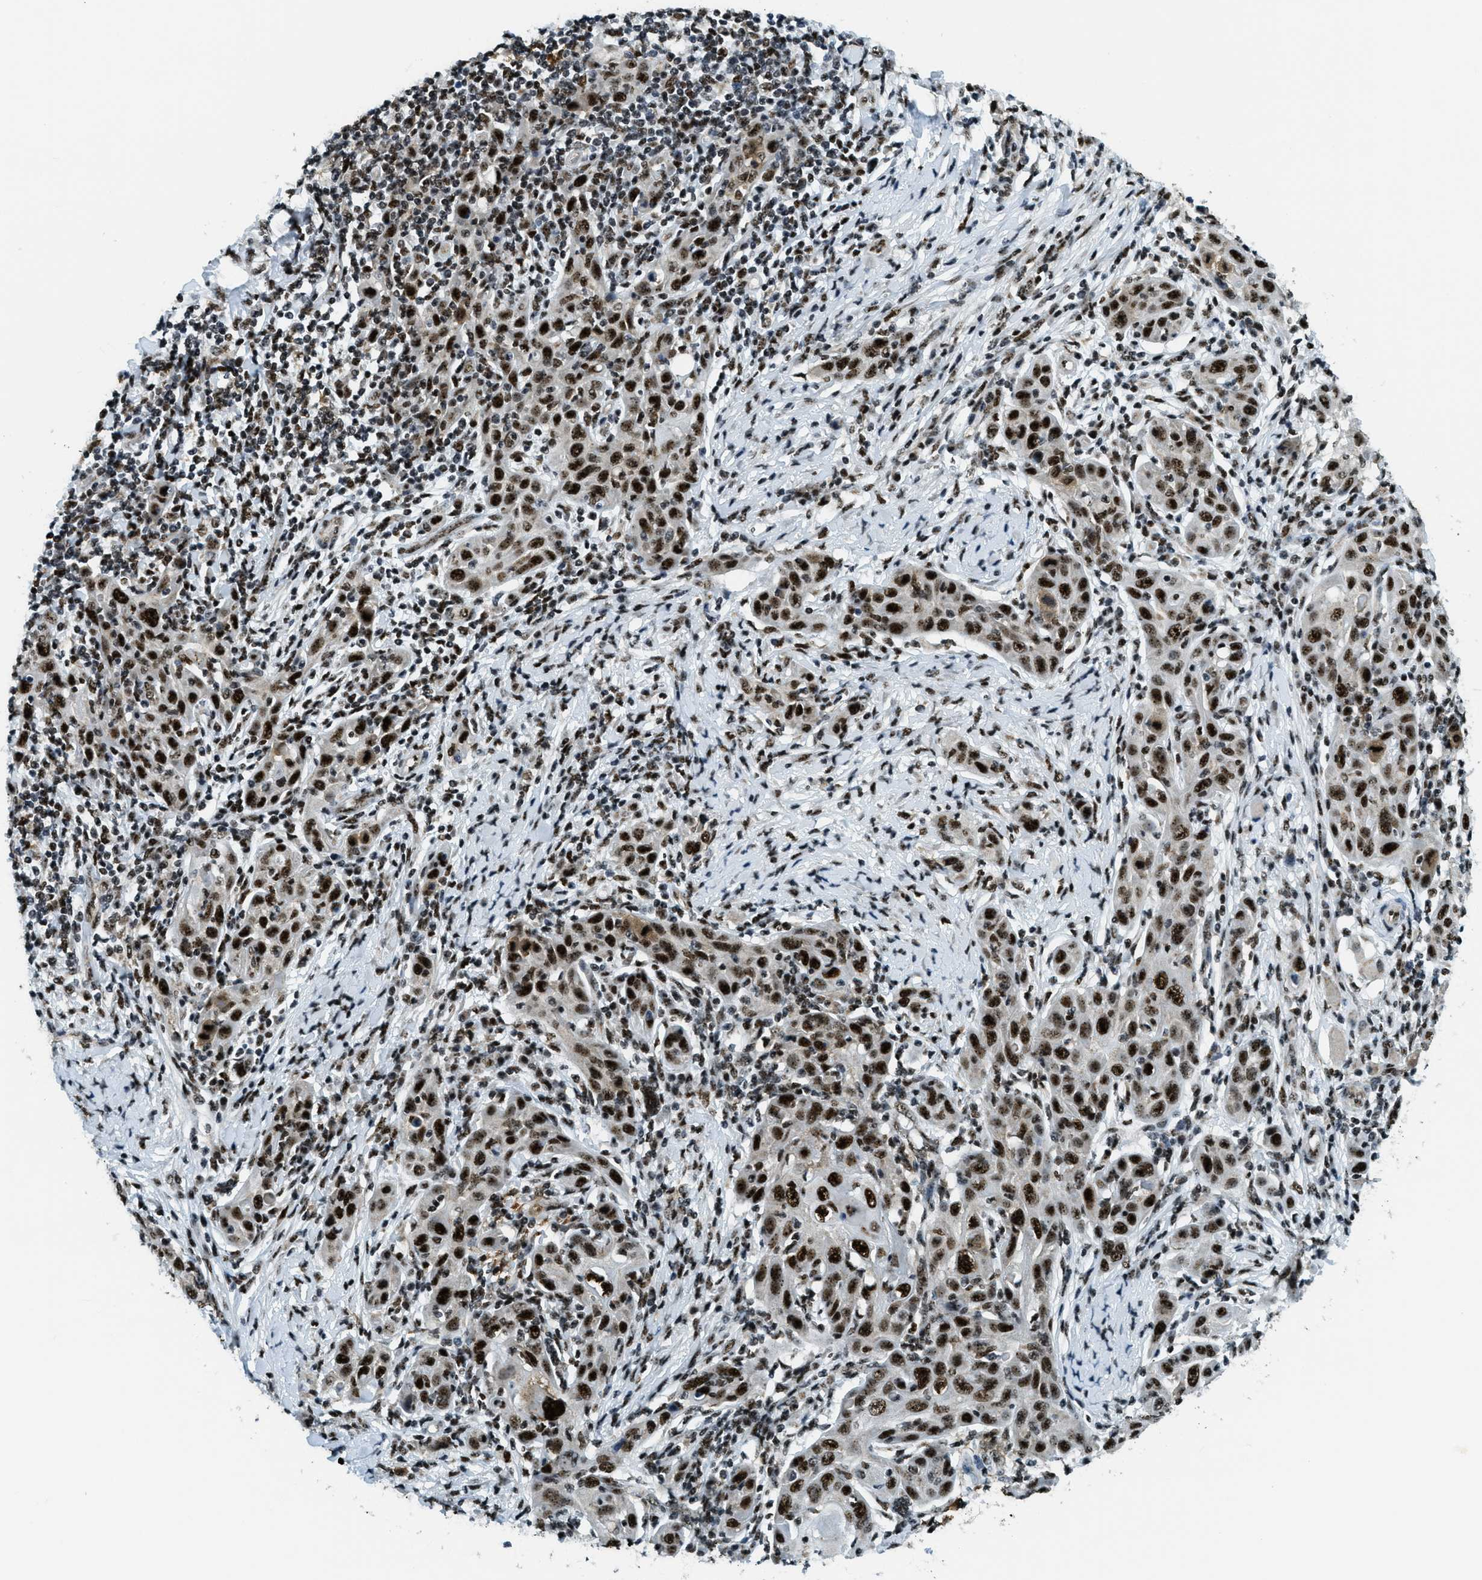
{"staining": {"intensity": "strong", "quantity": ">75%", "location": "cytoplasmic/membranous,nuclear"}, "tissue": "skin cancer", "cell_type": "Tumor cells", "image_type": "cancer", "snomed": [{"axis": "morphology", "description": "Squamous cell carcinoma, NOS"}, {"axis": "topography", "description": "Skin"}], "caption": "Protein analysis of skin cancer tissue reveals strong cytoplasmic/membranous and nuclear staining in approximately >75% of tumor cells.", "gene": "SP100", "patient": {"sex": "female", "age": 88}}